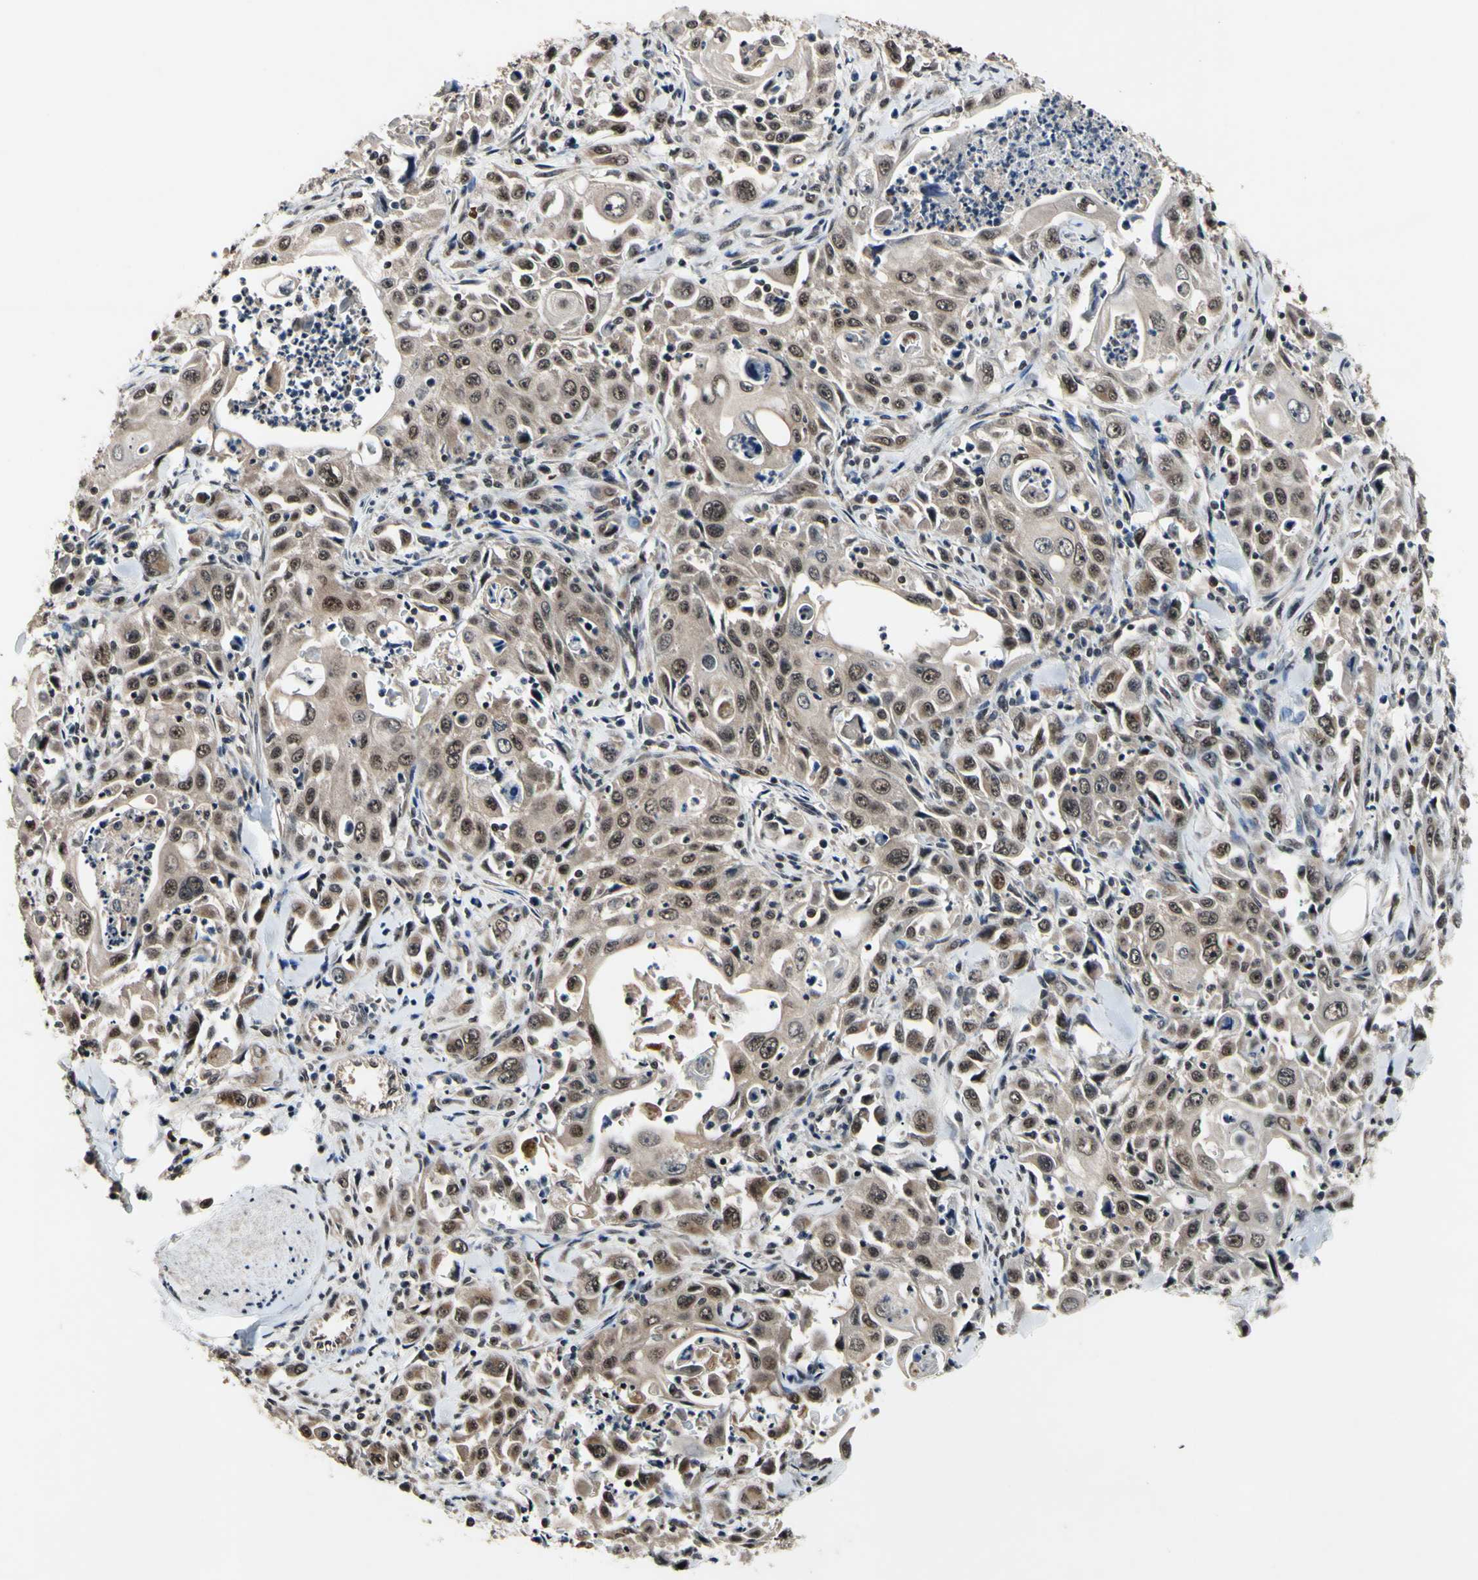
{"staining": {"intensity": "weak", "quantity": ">75%", "location": "cytoplasmic/membranous,nuclear"}, "tissue": "pancreatic cancer", "cell_type": "Tumor cells", "image_type": "cancer", "snomed": [{"axis": "morphology", "description": "Adenocarcinoma, NOS"}, {"axis": "topography", "description": "Pancreas"}], "caption": "The photomicrograph reveals staining of pancreatic cancer (adenocarcinoma), revealing weak cytoplasmic/membranous and nuclear protein staining (brown color) within tumor cells.", "gene": "PSMD10", "patient": {"sex": "male", "age": 70}}